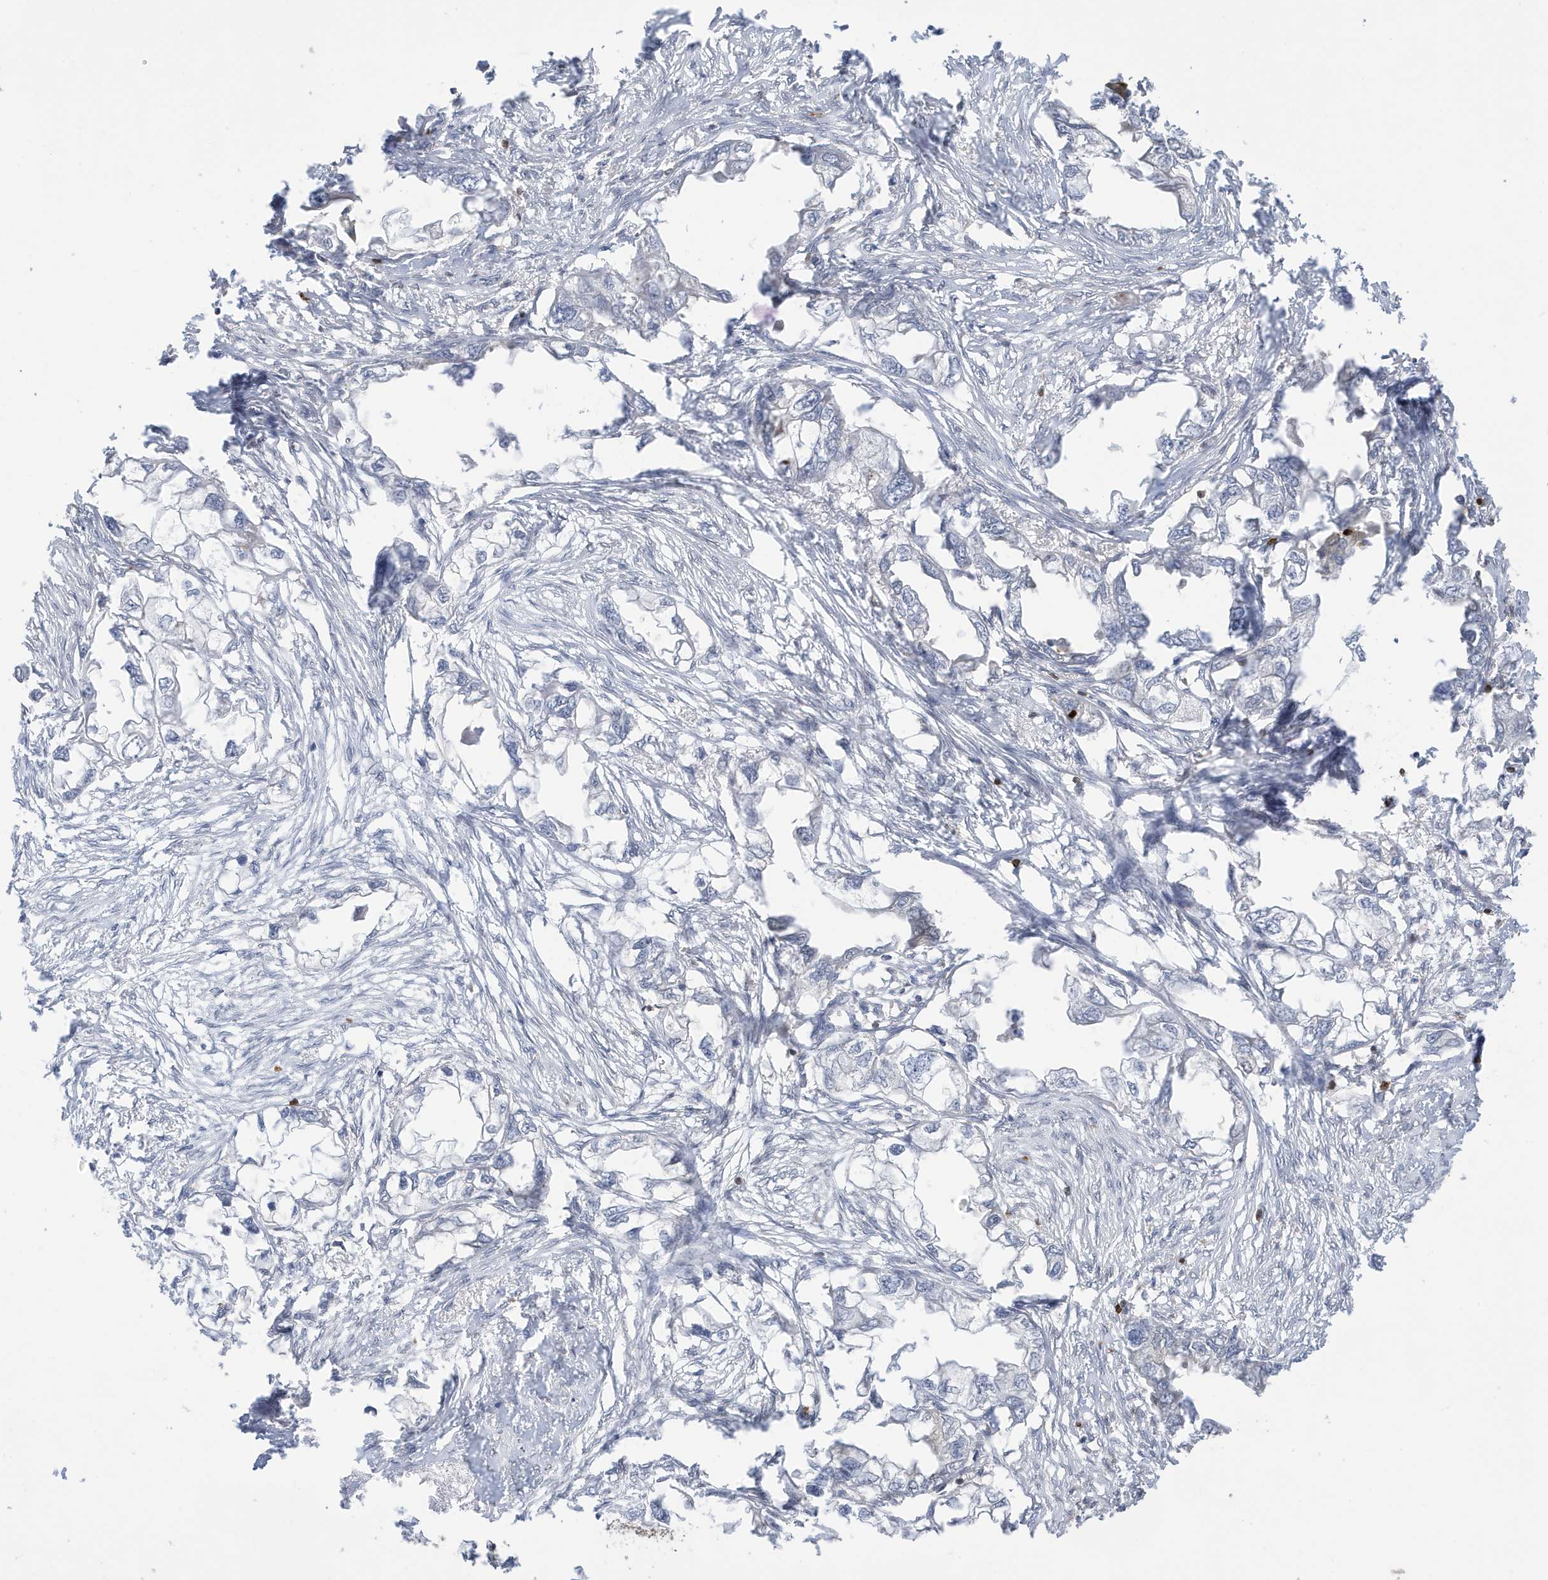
{"staining": {"intensity": "negative", "quantity": "none", "location": "none"}, "tissue": "endometrial cancer", "cell_type": "Tumor cells", "image_type": "cancer", "snomed": [{"axis": "morphology", "description": "Adenocarcinoma, NOS"}, {"axis": "morphology", "description": "Adenocarcinoma, metastatic, NOS"}, {"axis": "topography", "description": "Adipose tissue"}, {"axis": "topography", "description": "Endometrium"}], "caption": "This is an IHC micrograph of human adenocarcinoma (endometrial). There is no expression in tumor cells.", "gene": "TAB3", "patient": {"sex": "female", "age": 67}}